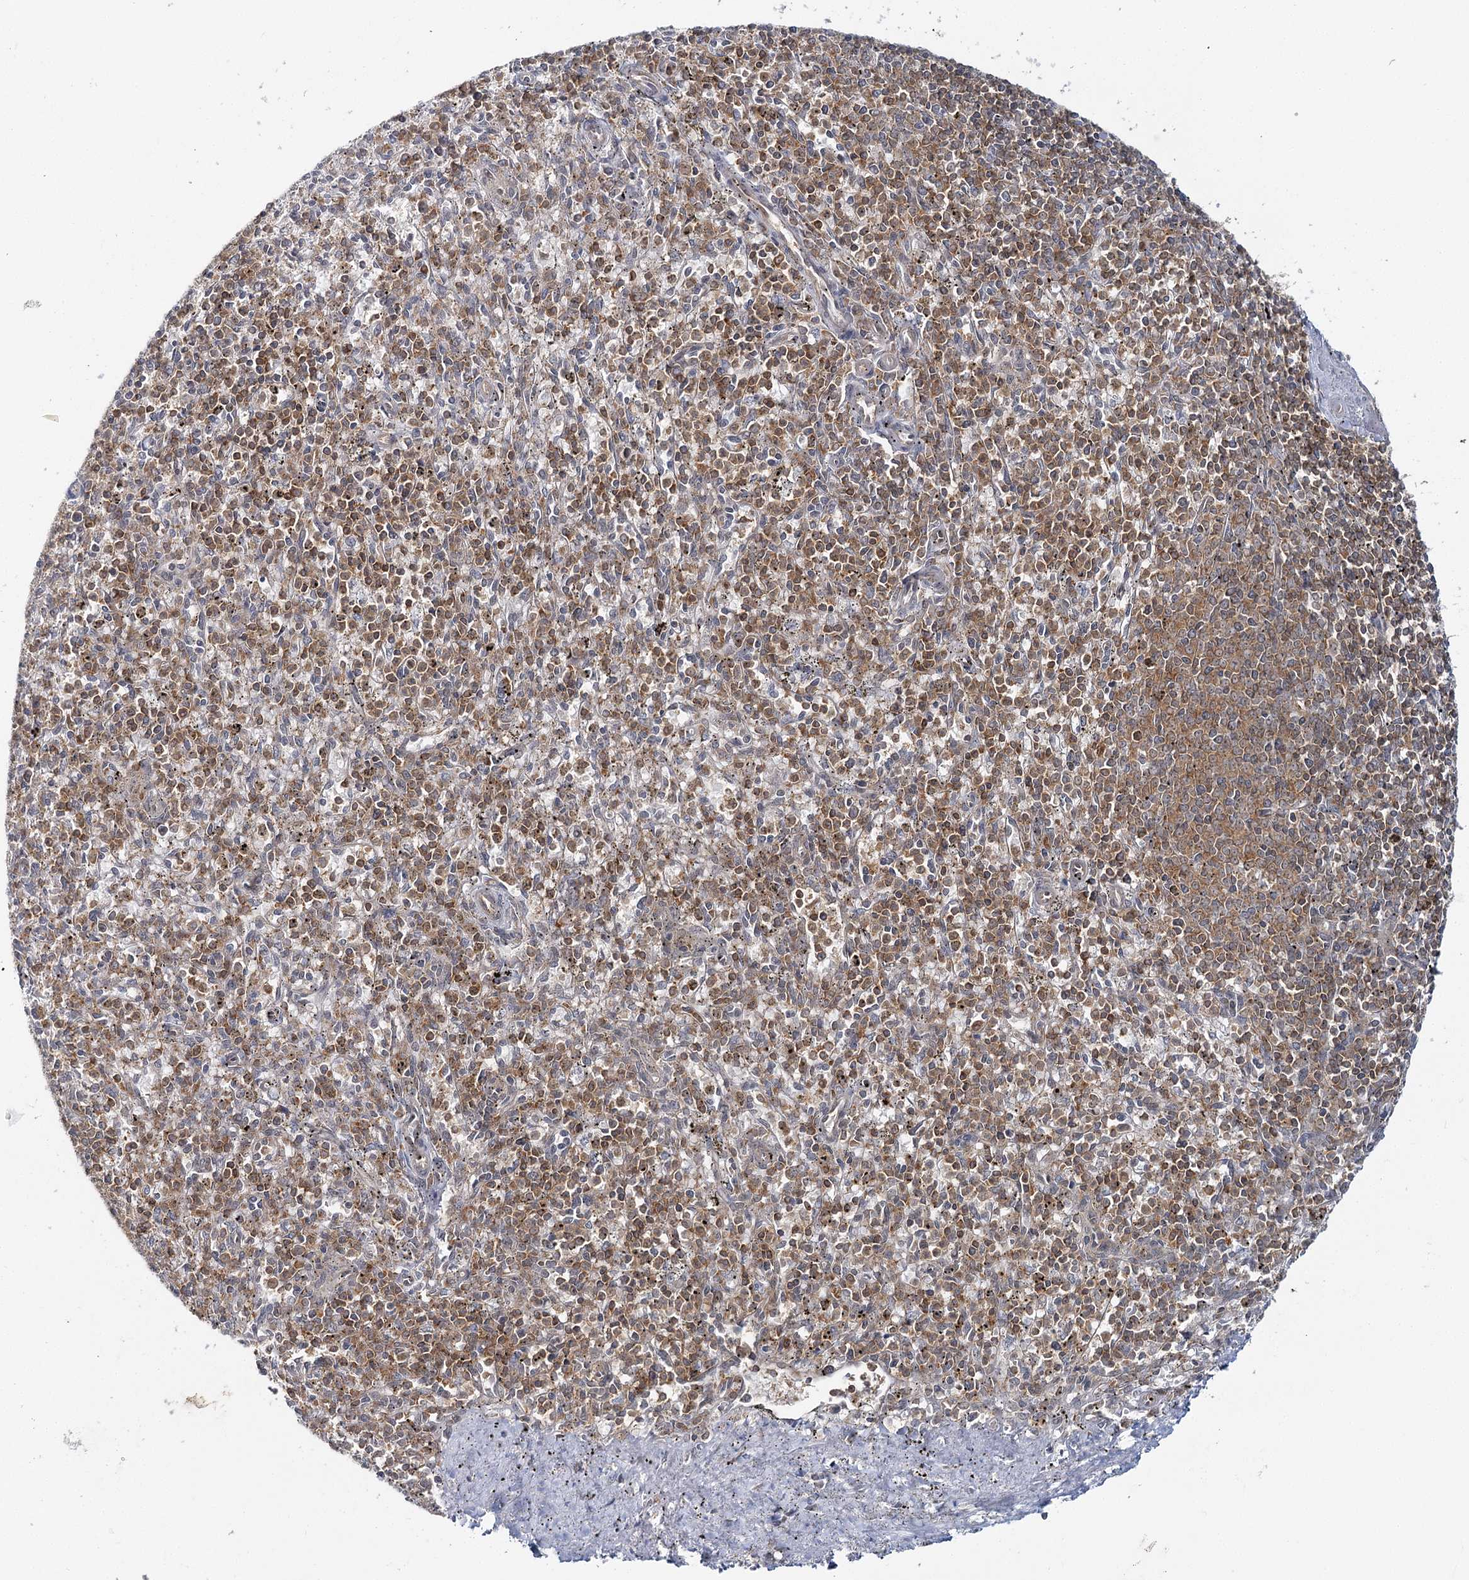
{"staining": {"intensity": "moderate", "quantity": "25%-75%", "location": "cytoplasmic/membranous"}, "tissue": "spleen", "cell_type": "Cells in red pulp", "image_type": "normal", "snomed": [{"axis": "morphology", "description": "Normal tissue, NOS"}, {"axis": "topography", "description": "Spleen"}], "caption": "IHC of normal human spleen reveals medium levels of moderate cytoplasmic/membranous staining in about 25%-75% of cells in red pulp. Nuclei are stained in blue.", "gene": "FAM120B", "patient": {"sex": "male", "age": 72}}